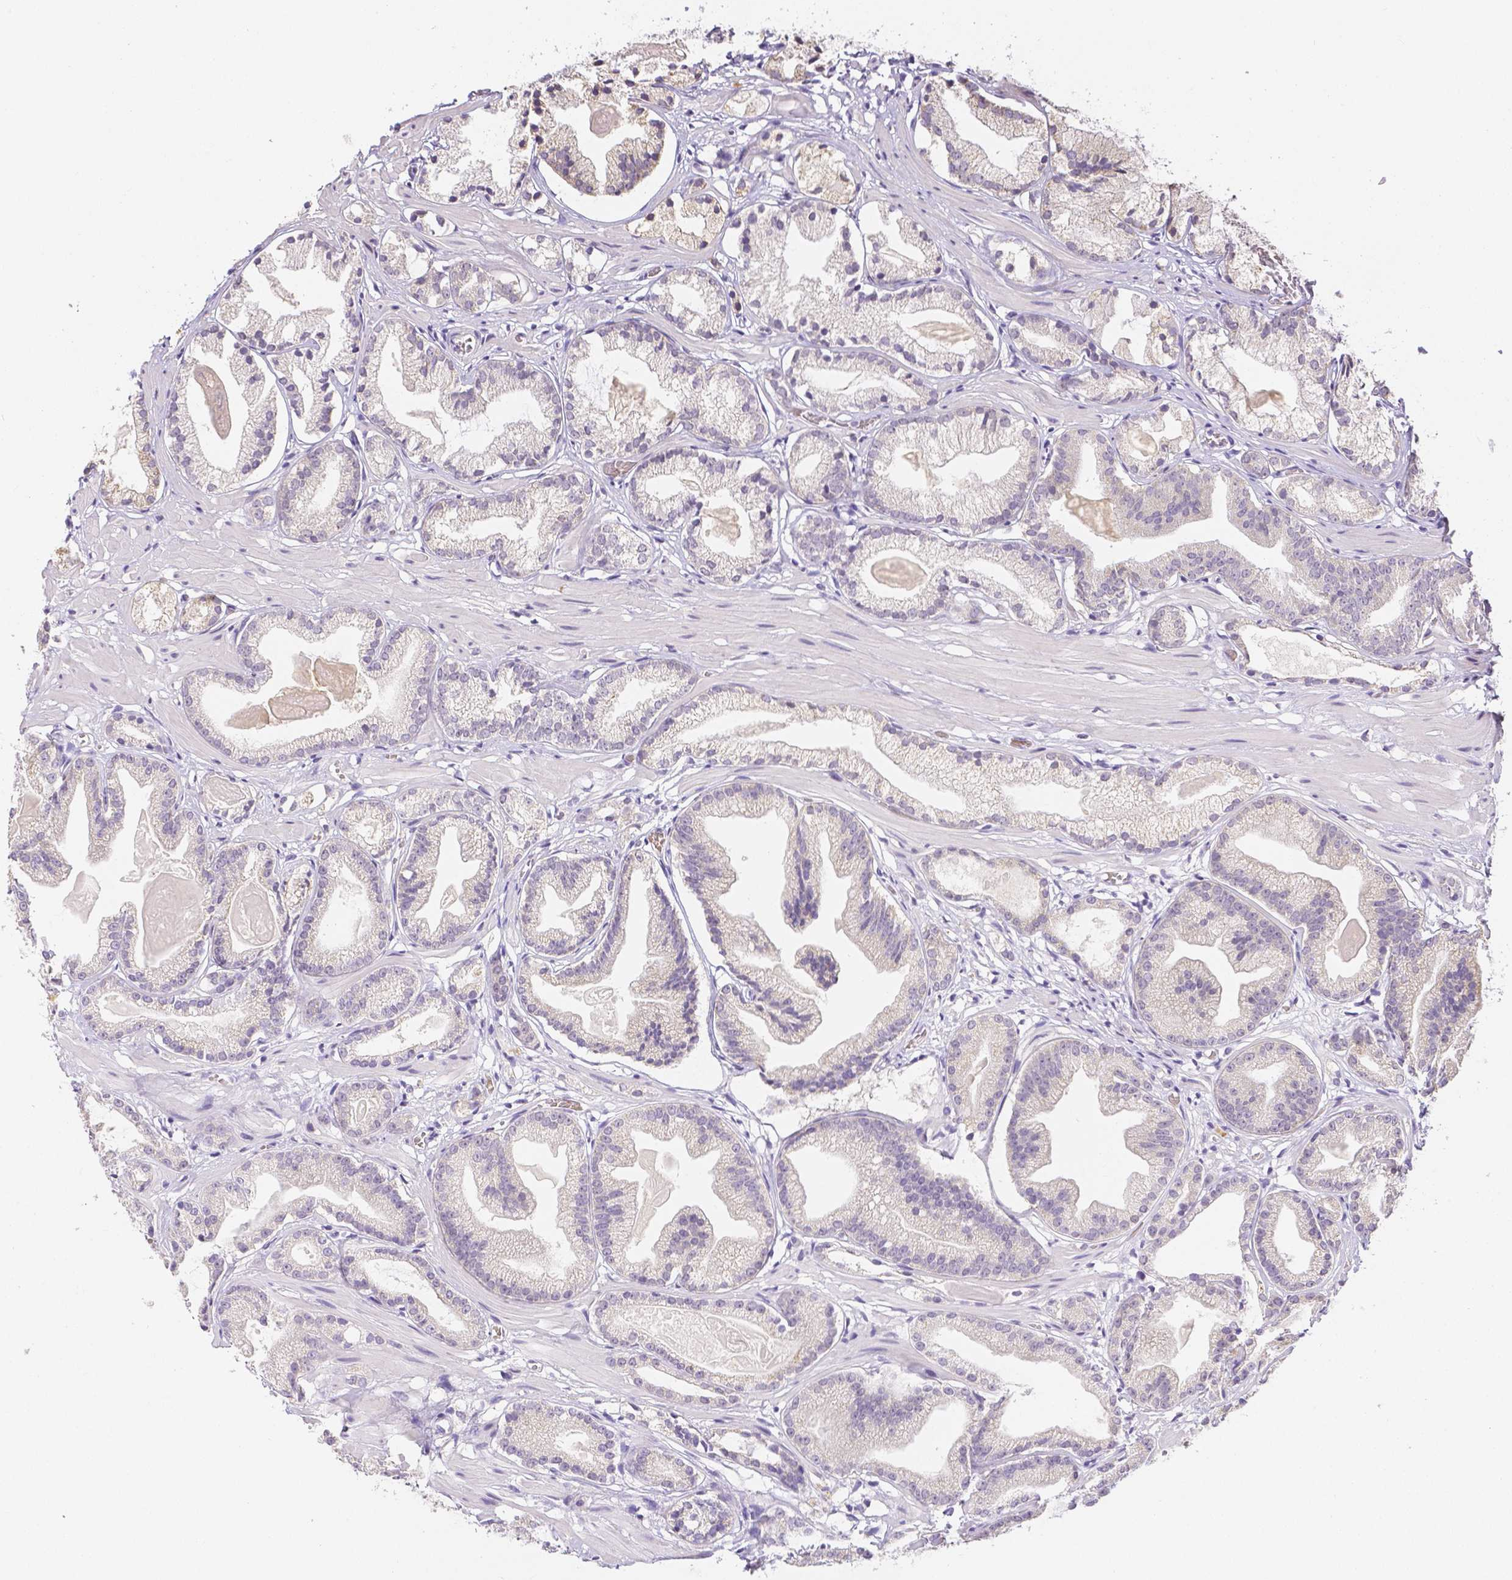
{"staining": {"intensity": "negative", "quantity": "none", "location": "none"}, "tissue": "prostate cancer", "cell_type": "Tumor cells", "image_type": "cancer", "snomed": [{"axis": "morphology", "description": "Adenocarcinoma, Low grade"}, {"axis": "topography", "description": "Prostate"}], "caption": "IHC photomicrograph of human prostate adenocarcinoma (low-grade) stained for a protein (brown), which demonstrates no positivity in tumor cells.", "gene": "ZNF280B", "patient": {"sex": "male", "age": 57}}